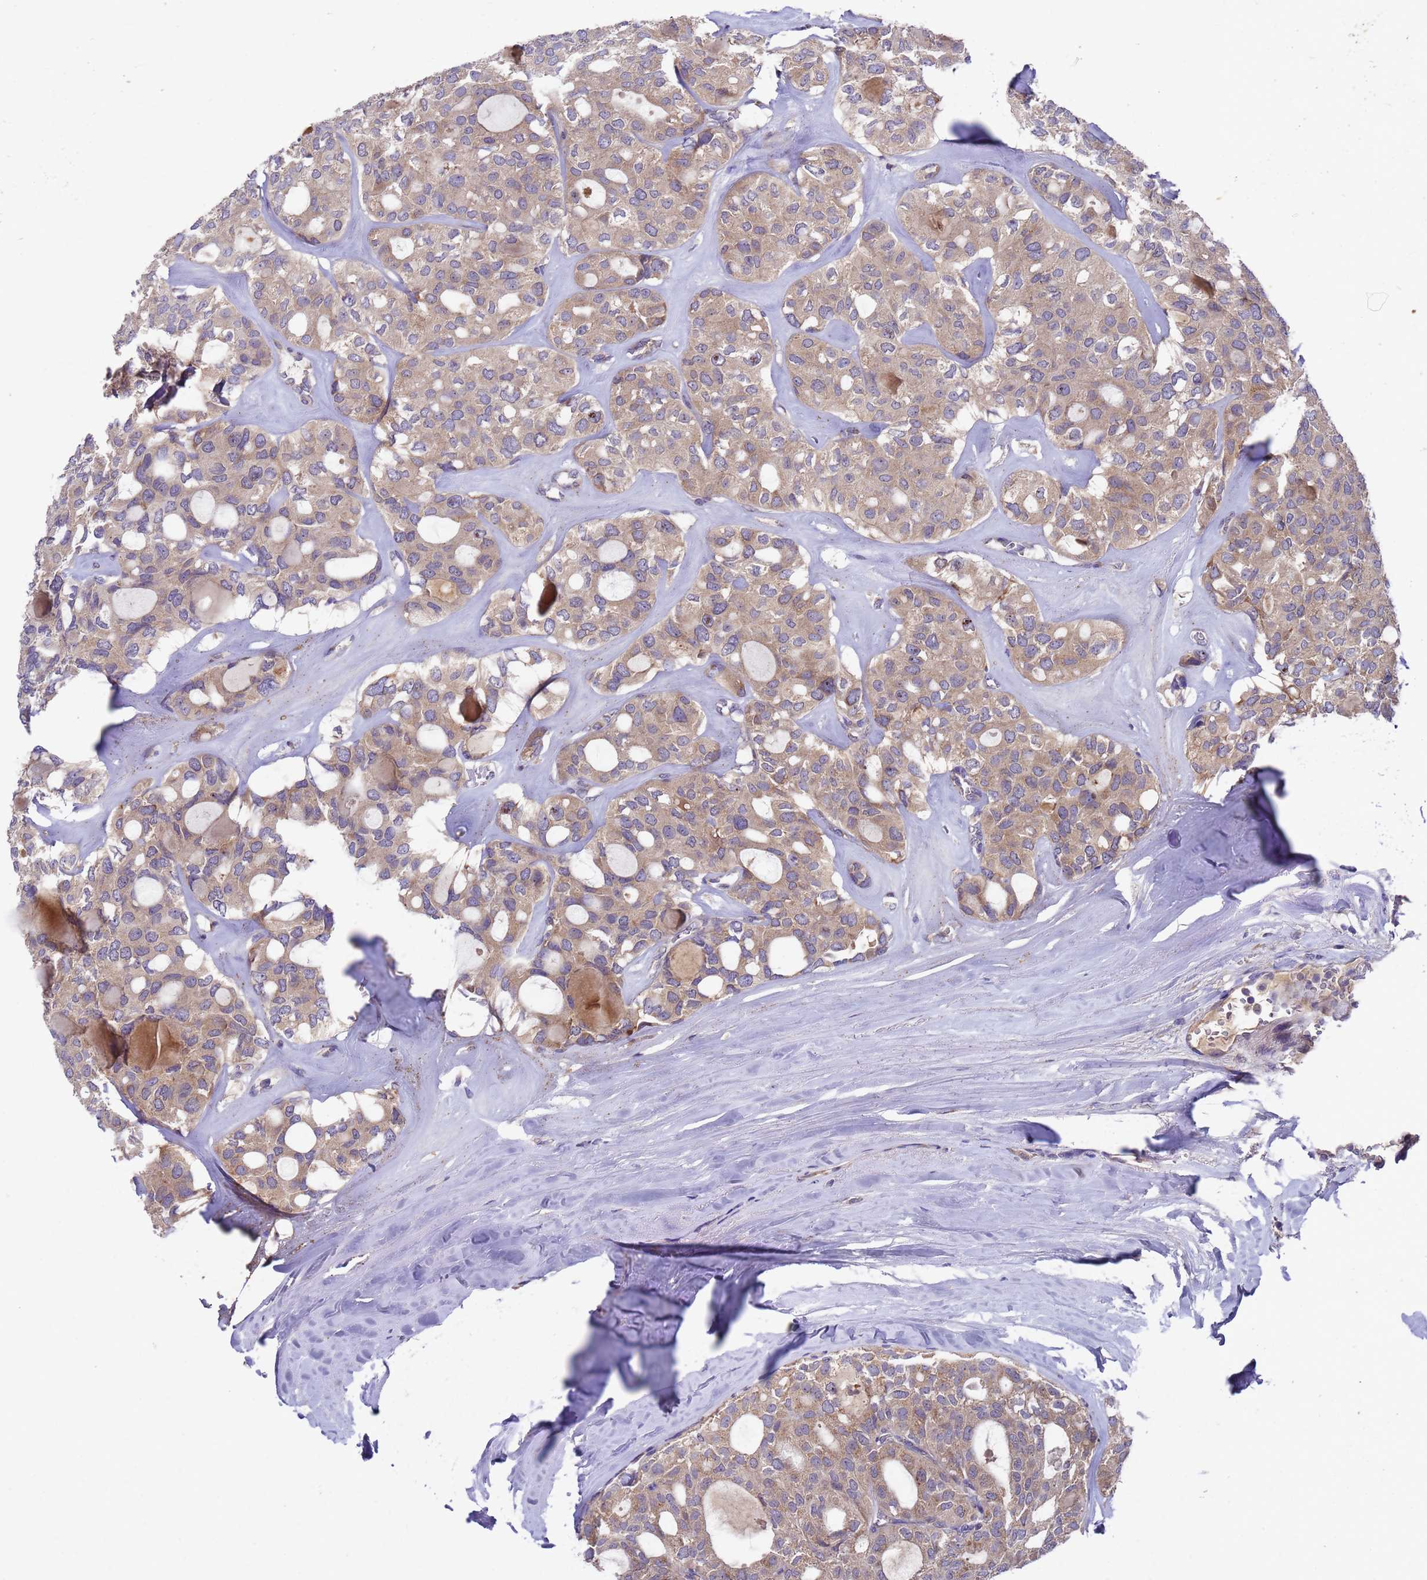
{"staining": {"intensity": "weak", "quantity": "25%-75%", "location": "cytoplasmic/membranous"}, "tissue": "thyroid cancer", "cell_type": "Tumor cells", "image_type": "cancer", "snomed": [{"axis": "morphology", "description": "Follicular adenoma carcinoma, NOS"}, {"axis": "topography", "description": "Thyroid gland"}], "caption": "Immunohistochemical staining of human follicular adenoma carcinoma (thyroid) reveals weak cytoplasmic/membranous protein staining in about 25%-75% of tumor cells.", "gene": "DCAF12L2", "patient": {"sex": "male", "age": 75}}